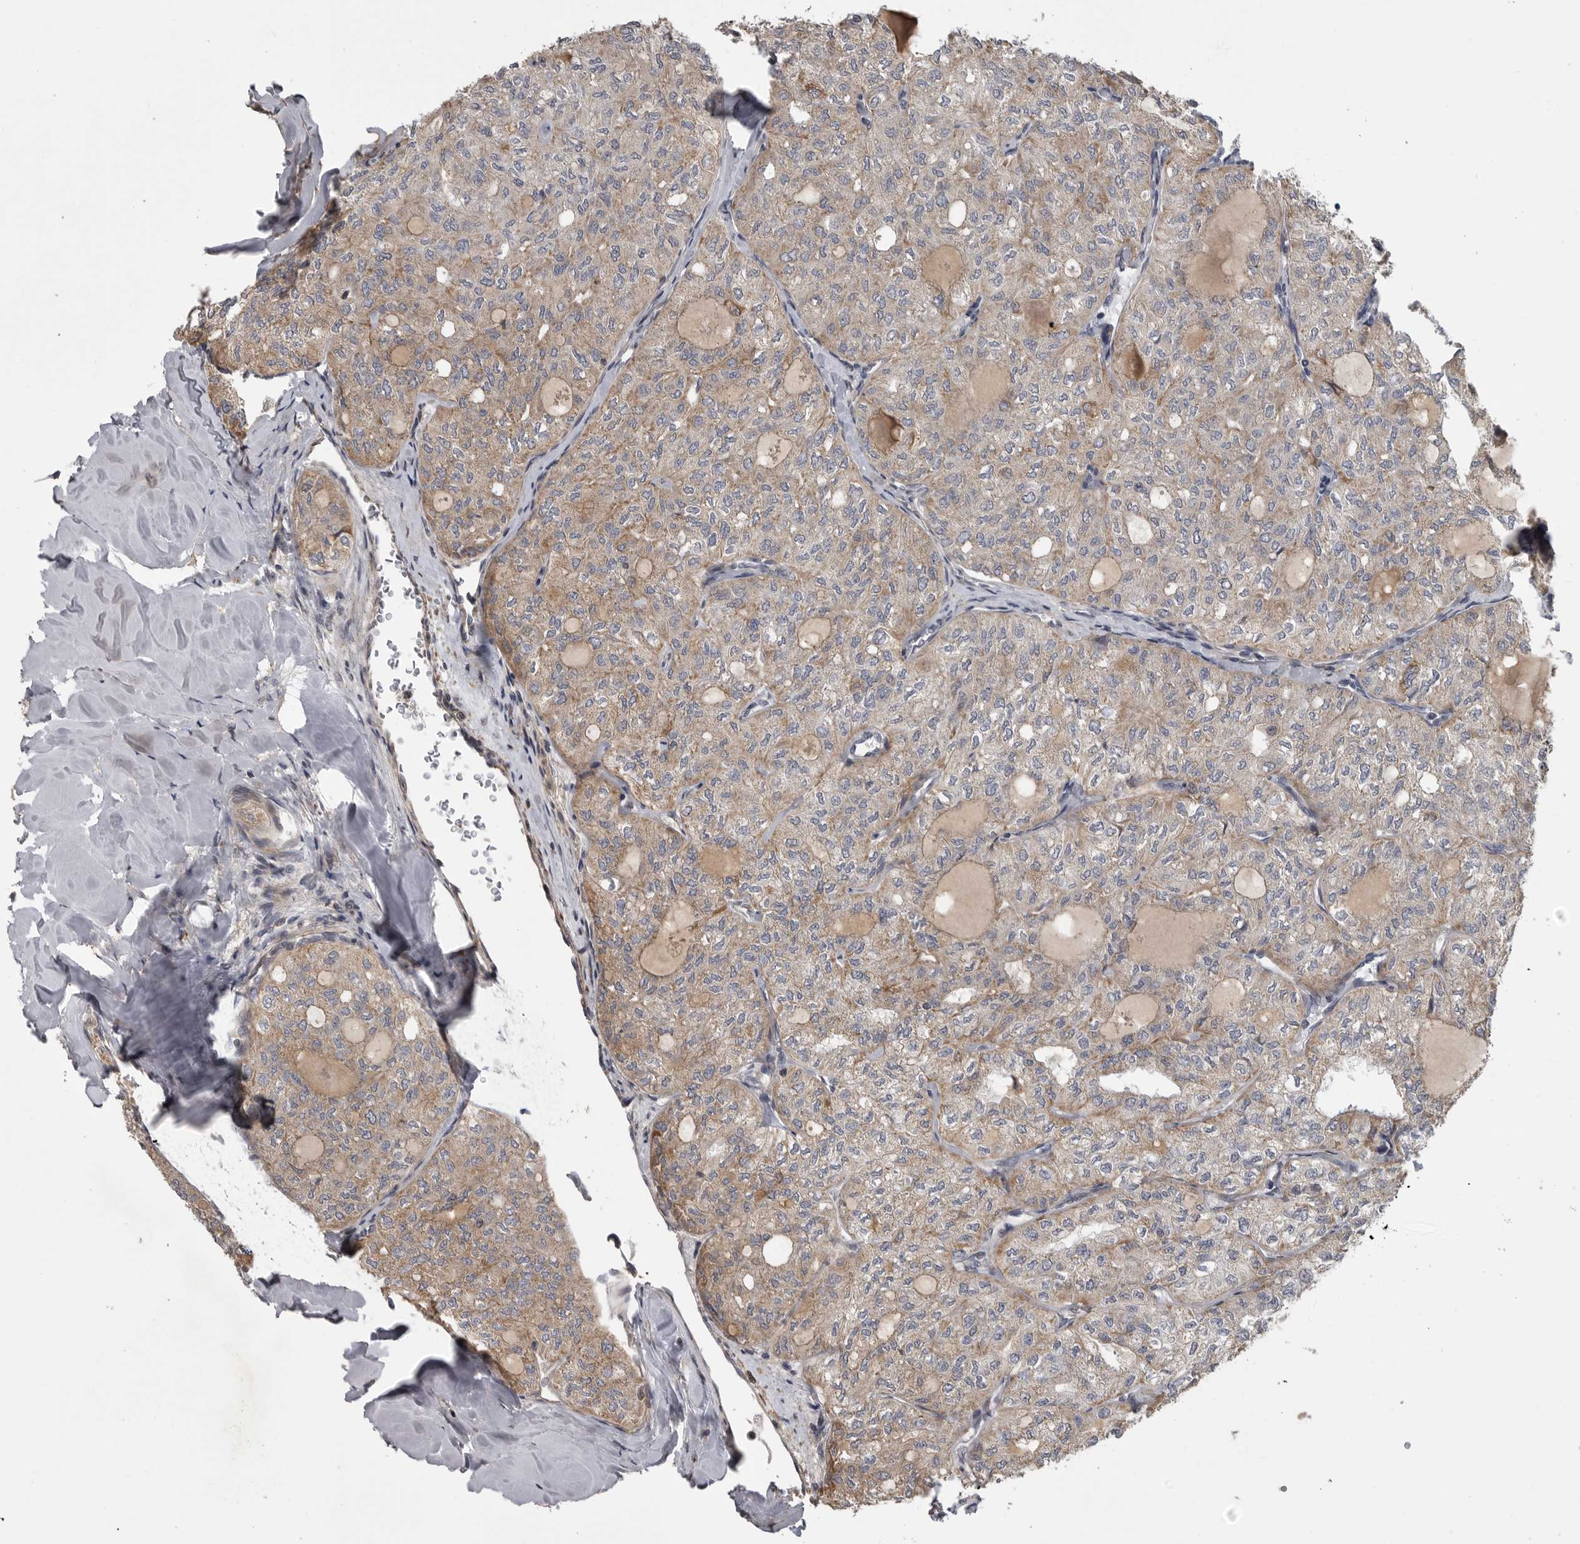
{"staining": {"intensity": "weak", "quantity": "25%-75%", "location": "cytoplasmic/membranous"}, "tissue": "thyroid cancer", "cell_type": "Tumor cells", "image_type": "cancer", "snomed": [{"axis": "morphology", "description": "Follicular adenoma carcinoma, NOS"}, {"axis": "topography", "description": "Thyroid gland"}], "caption": "Immunohistochemistry (IHC) staining of thyroid cancer, which shows low levels of weak cytoplasmic/membranous expression in about 25%-75% of tumor cells indicating weak cytoplasmic/membranous protein expression. The staining was performed using DAB (brown) for protein detection and nuclei were counterstained in hematoxylin (blue).", "gene": "ZNRF1", "patient": {"sex": "male", "age": 75}}